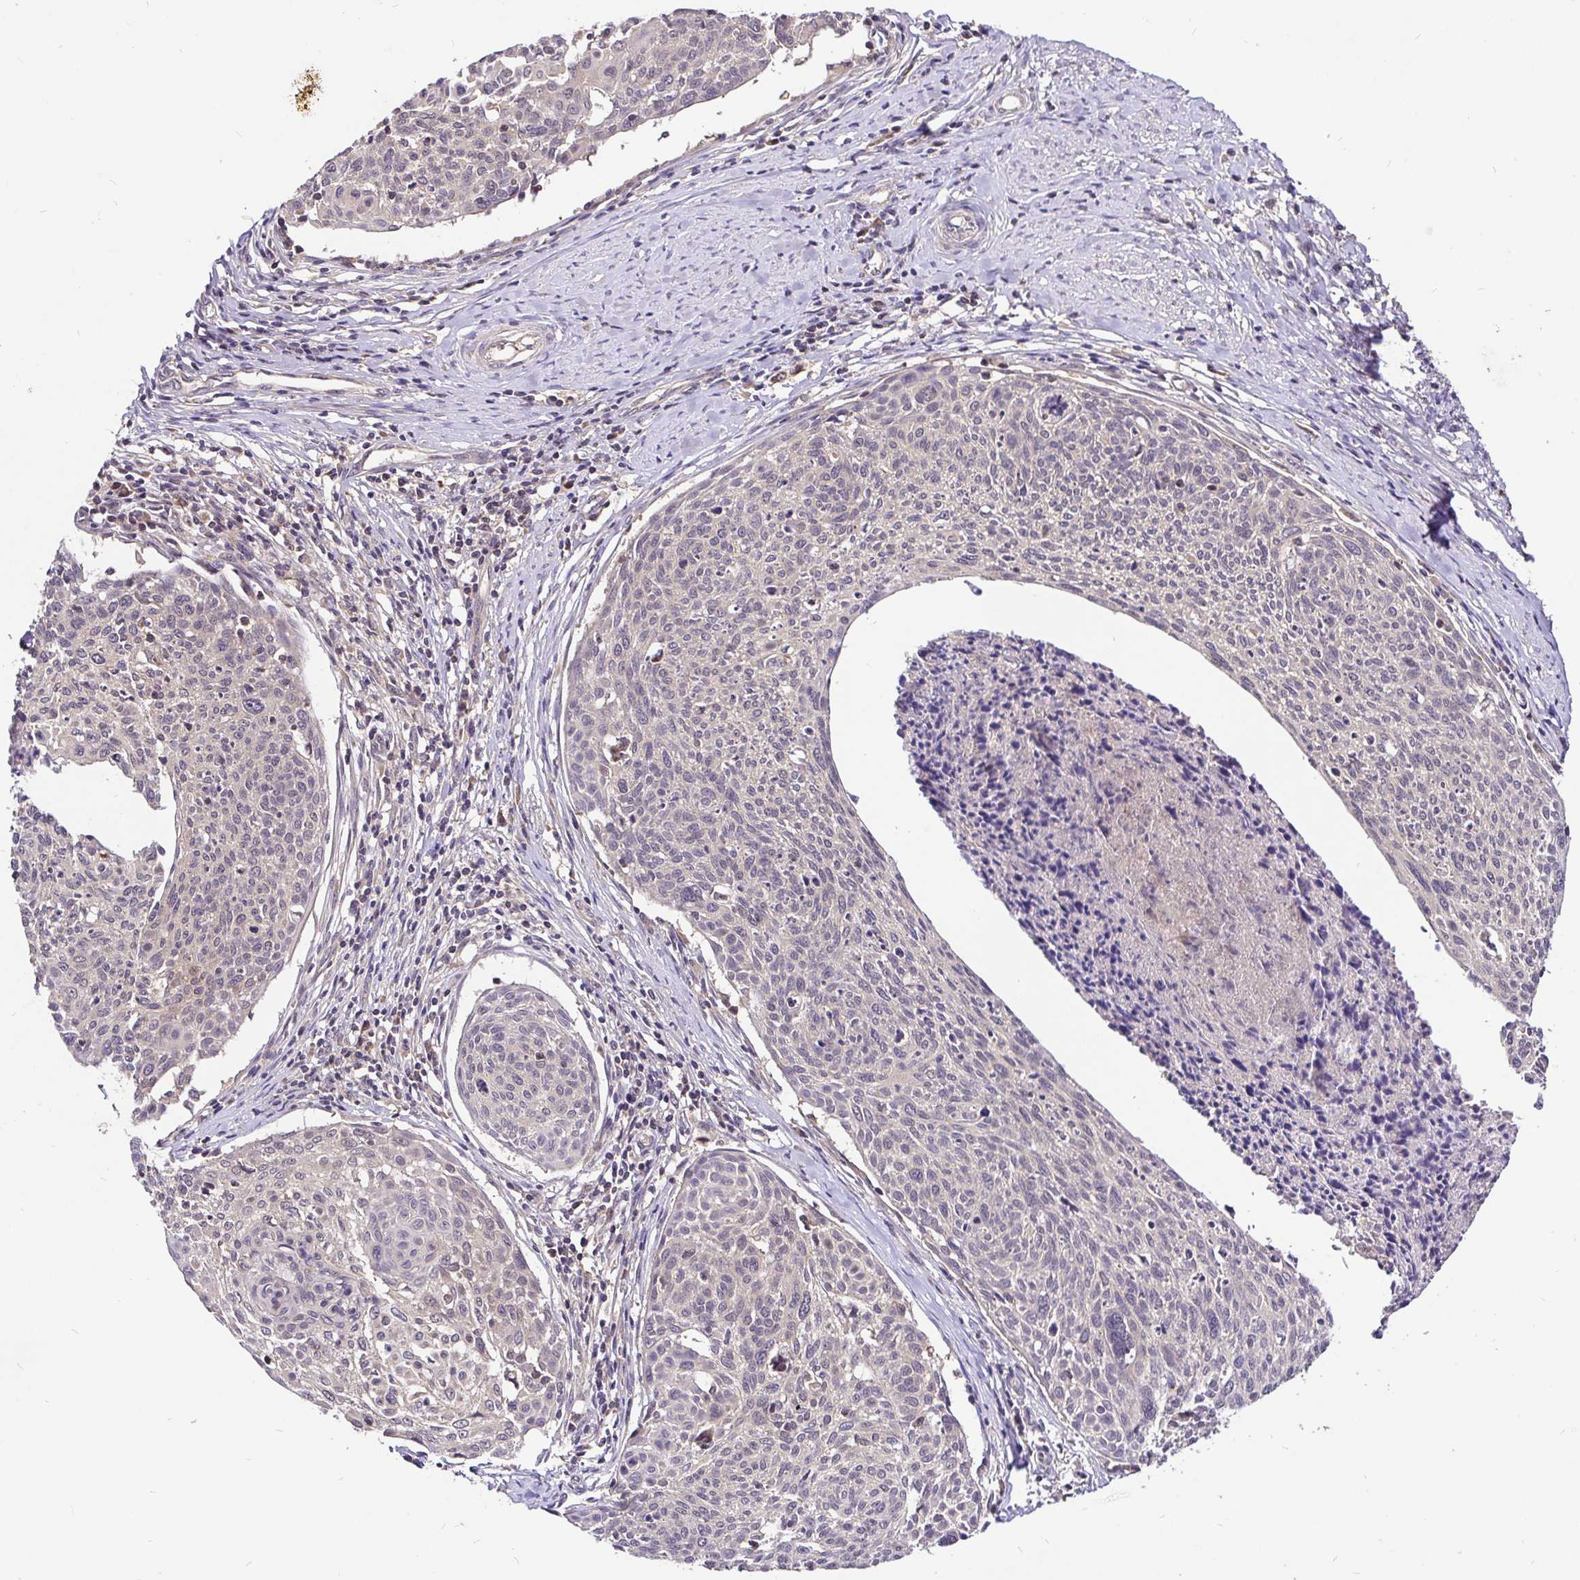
{"staining": {"intensity": "negative", "quantity": "none", "location": "none"}, "tissue": "cervical cancer", "cell_type": "Tumor cells", "image_type": "cancer", "snomed": [{"axis": "morphology", "description": "Squamous cell carcinoma, NOS"}, {"axis": "topography", "description": "Cervix"}], "caption": "High magnification brightfield microscopy of squamous cell carcinoma (cervical) stained with DAB (brown) and counterstained with hematoxylin (blue): tumor cells show no significant expression.", "gene": "UBE2M", "patient": {"sex": "female", "age": 49}}